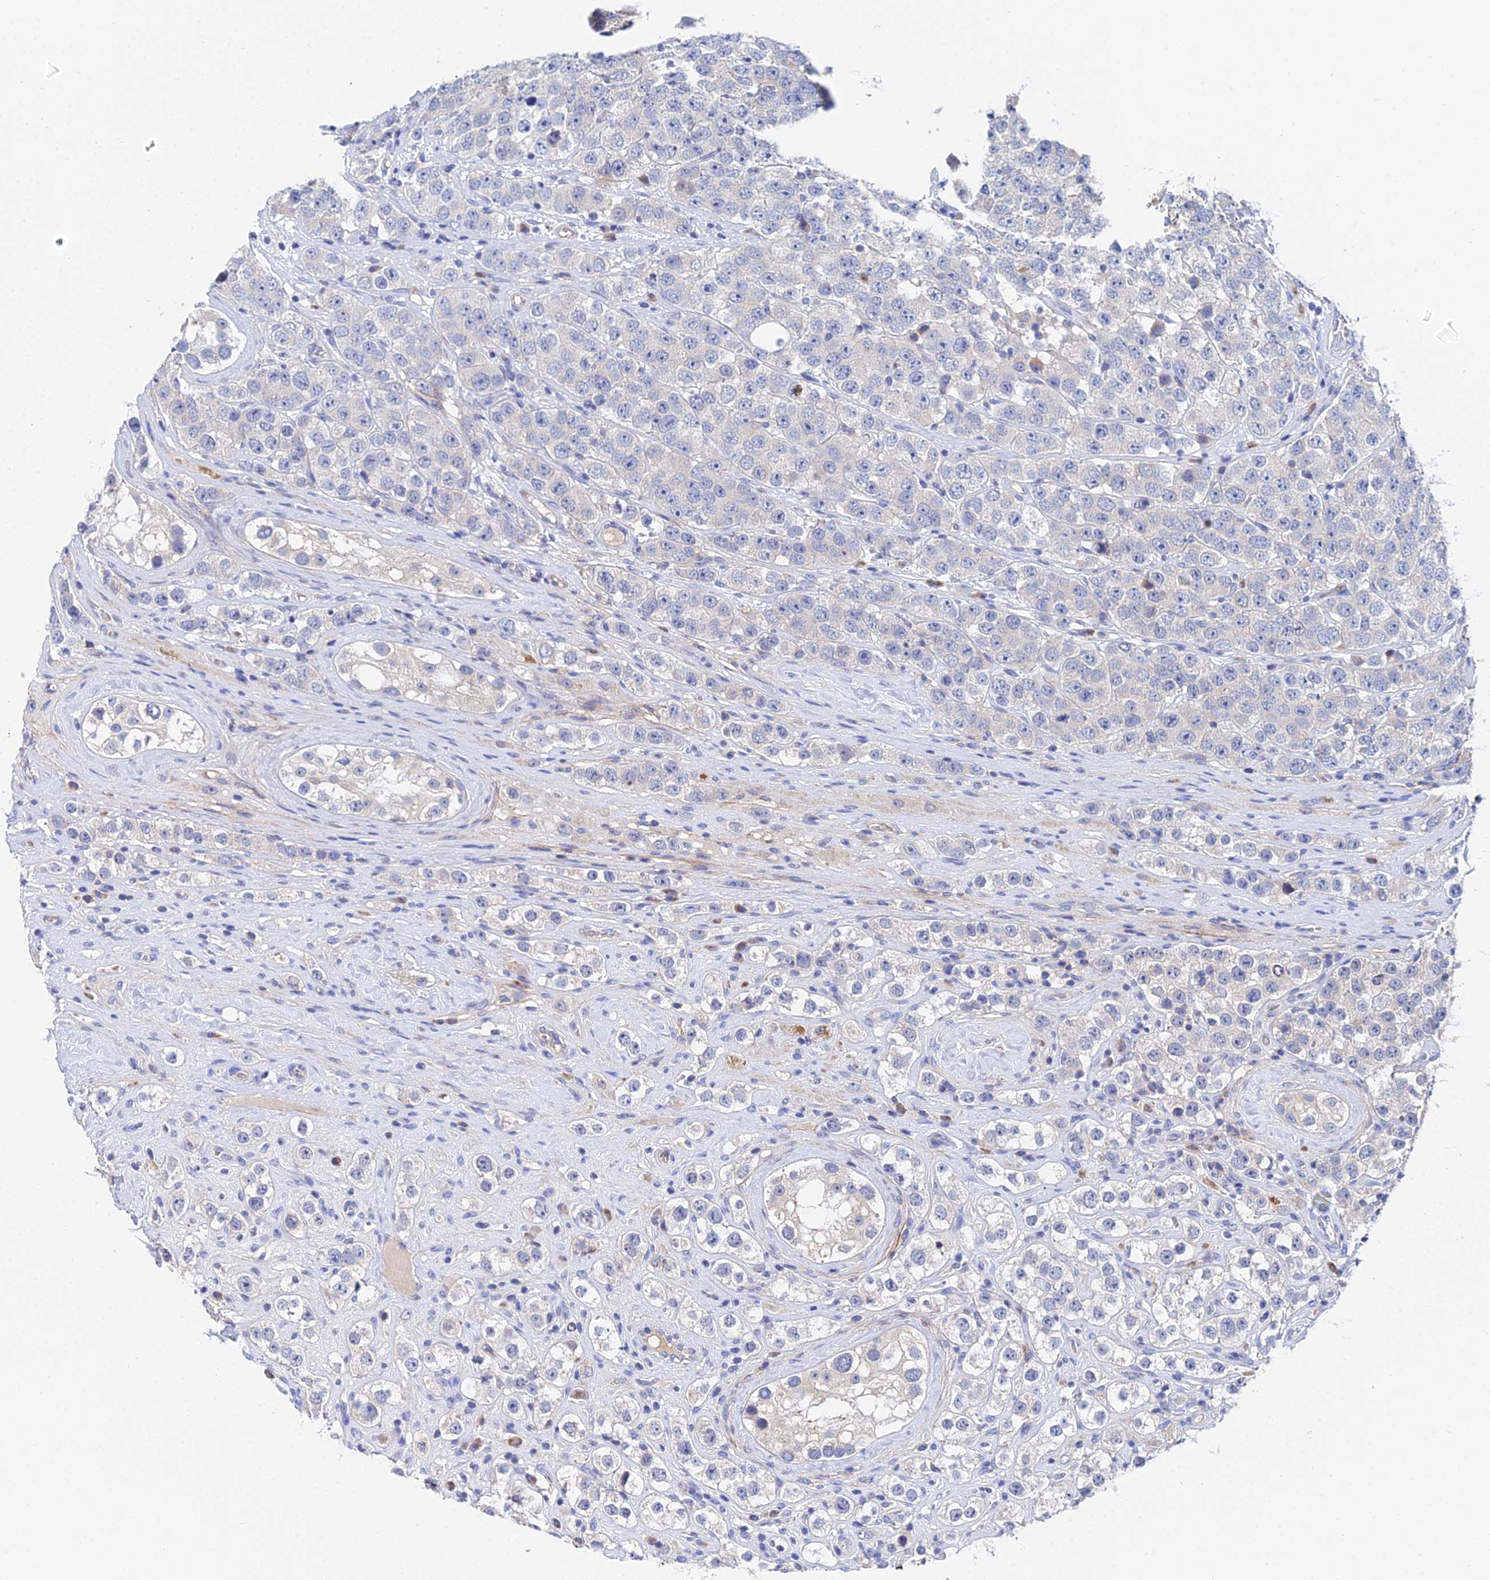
{"staining": {"intensity": "negative", "quantity": "none", "location": "none"}, "tissue": "testis cancer", "cell_type": "Tumor cells", "image_type": "cancer", "snomed": [{"axis": "morphology", "description": "Seminoma, NOS"}, {"axis": "topography", "description": "Testis"}], "caption": "Testis cancer stained for a protein using immunohistochemistry (IHC) exhibits no positivity tumor cells.", "gene": "UBE2L3", "patient": {"sex": "male", "age": 28}}